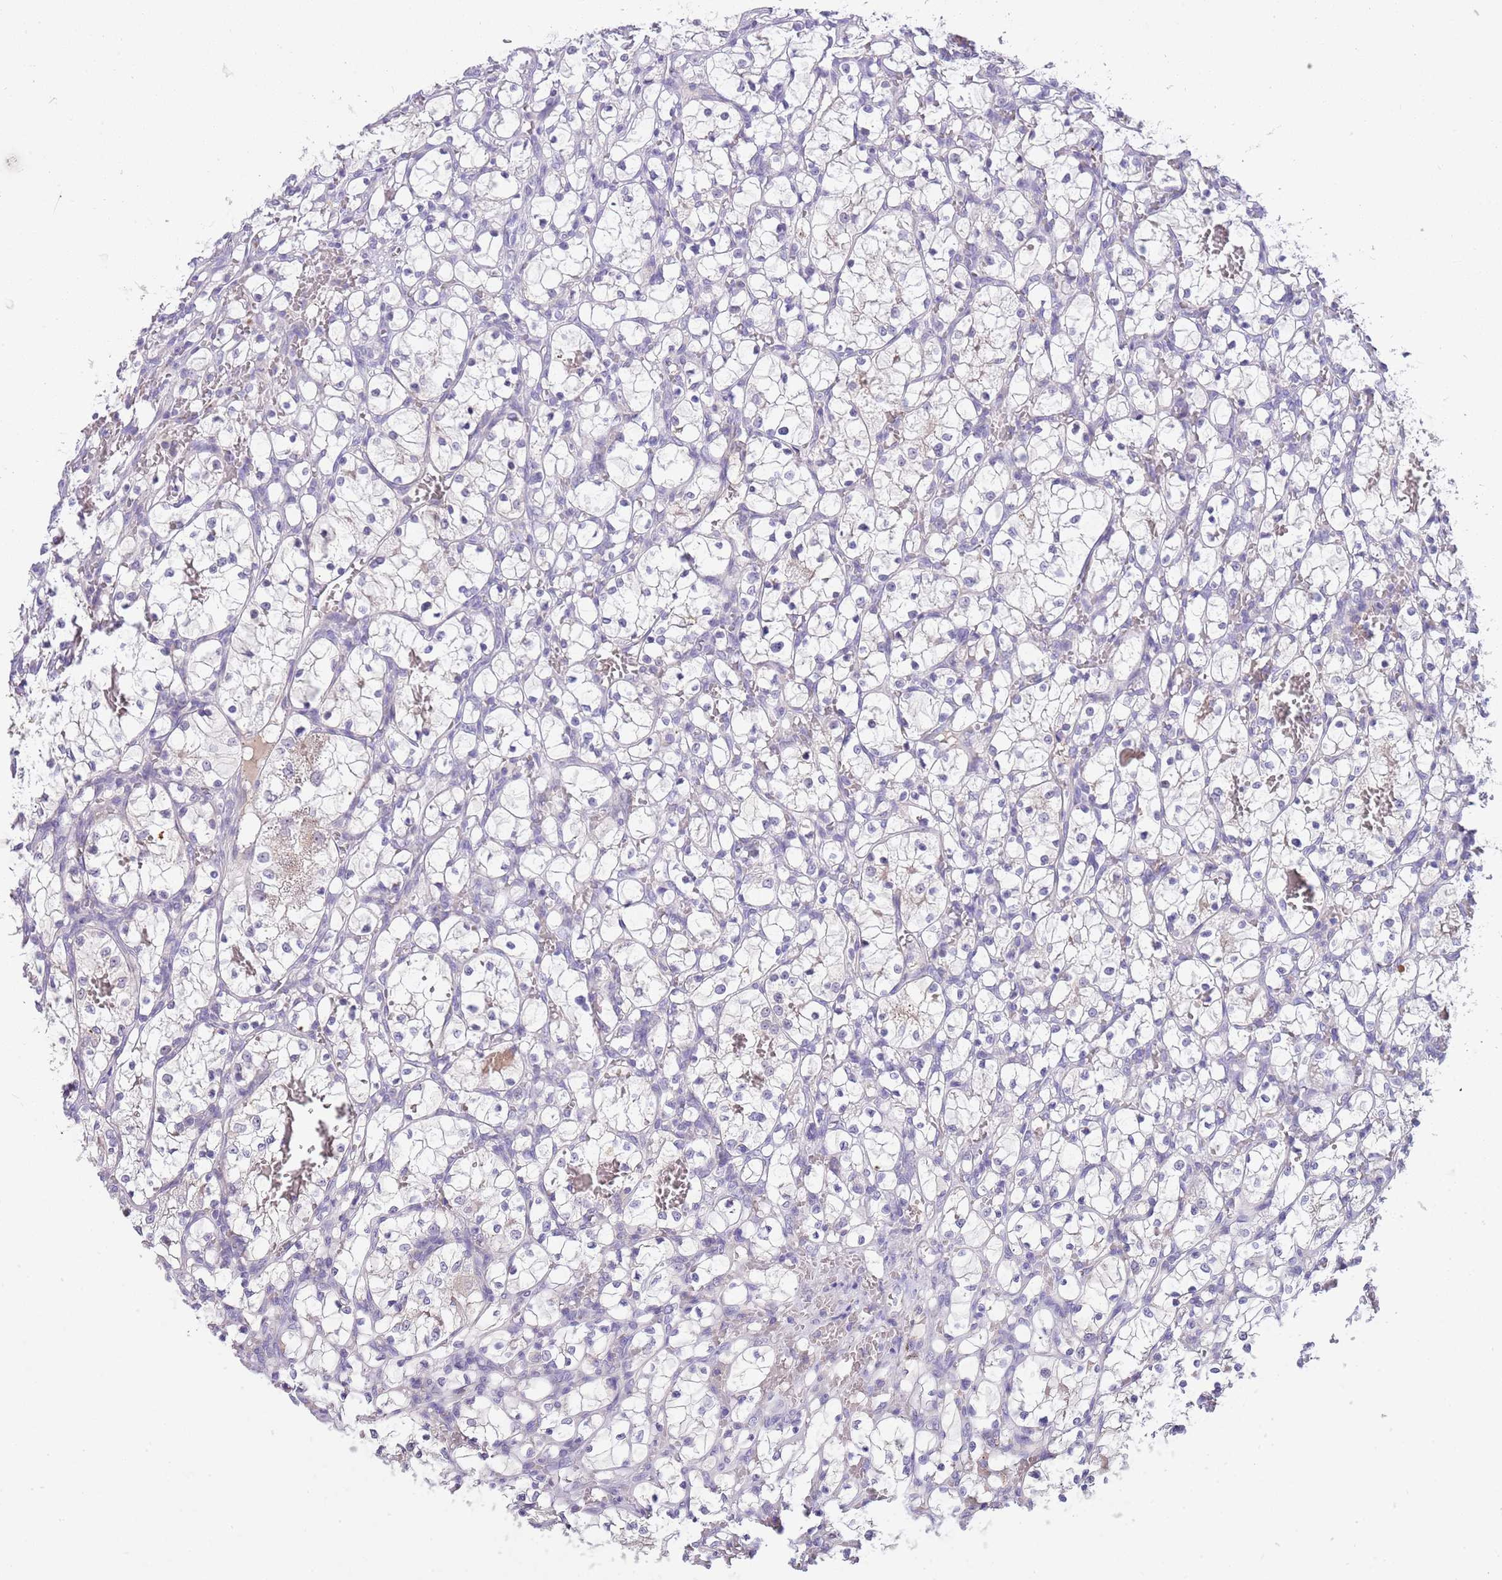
{"staining": {"intensity": "negative", "quantity": "none", "location": "none"}, "tissue": "renal cancer", "cell_type": "Tumor cells", "image_type": "cancer", "snomed": [{"axis": "morphology", "description": "Adenocarcinoma, NOS"}, {"axis": "topography", "description": "Kidney"}], "caption": "IHC micrograph of neoplastic tissue: renal cancer (adenocarcinoma) stained with DAB reveals no significant protein positivity in tumor cells.", "gene": "CFAP73", "patient": {"sex": "female", "age": 69}}